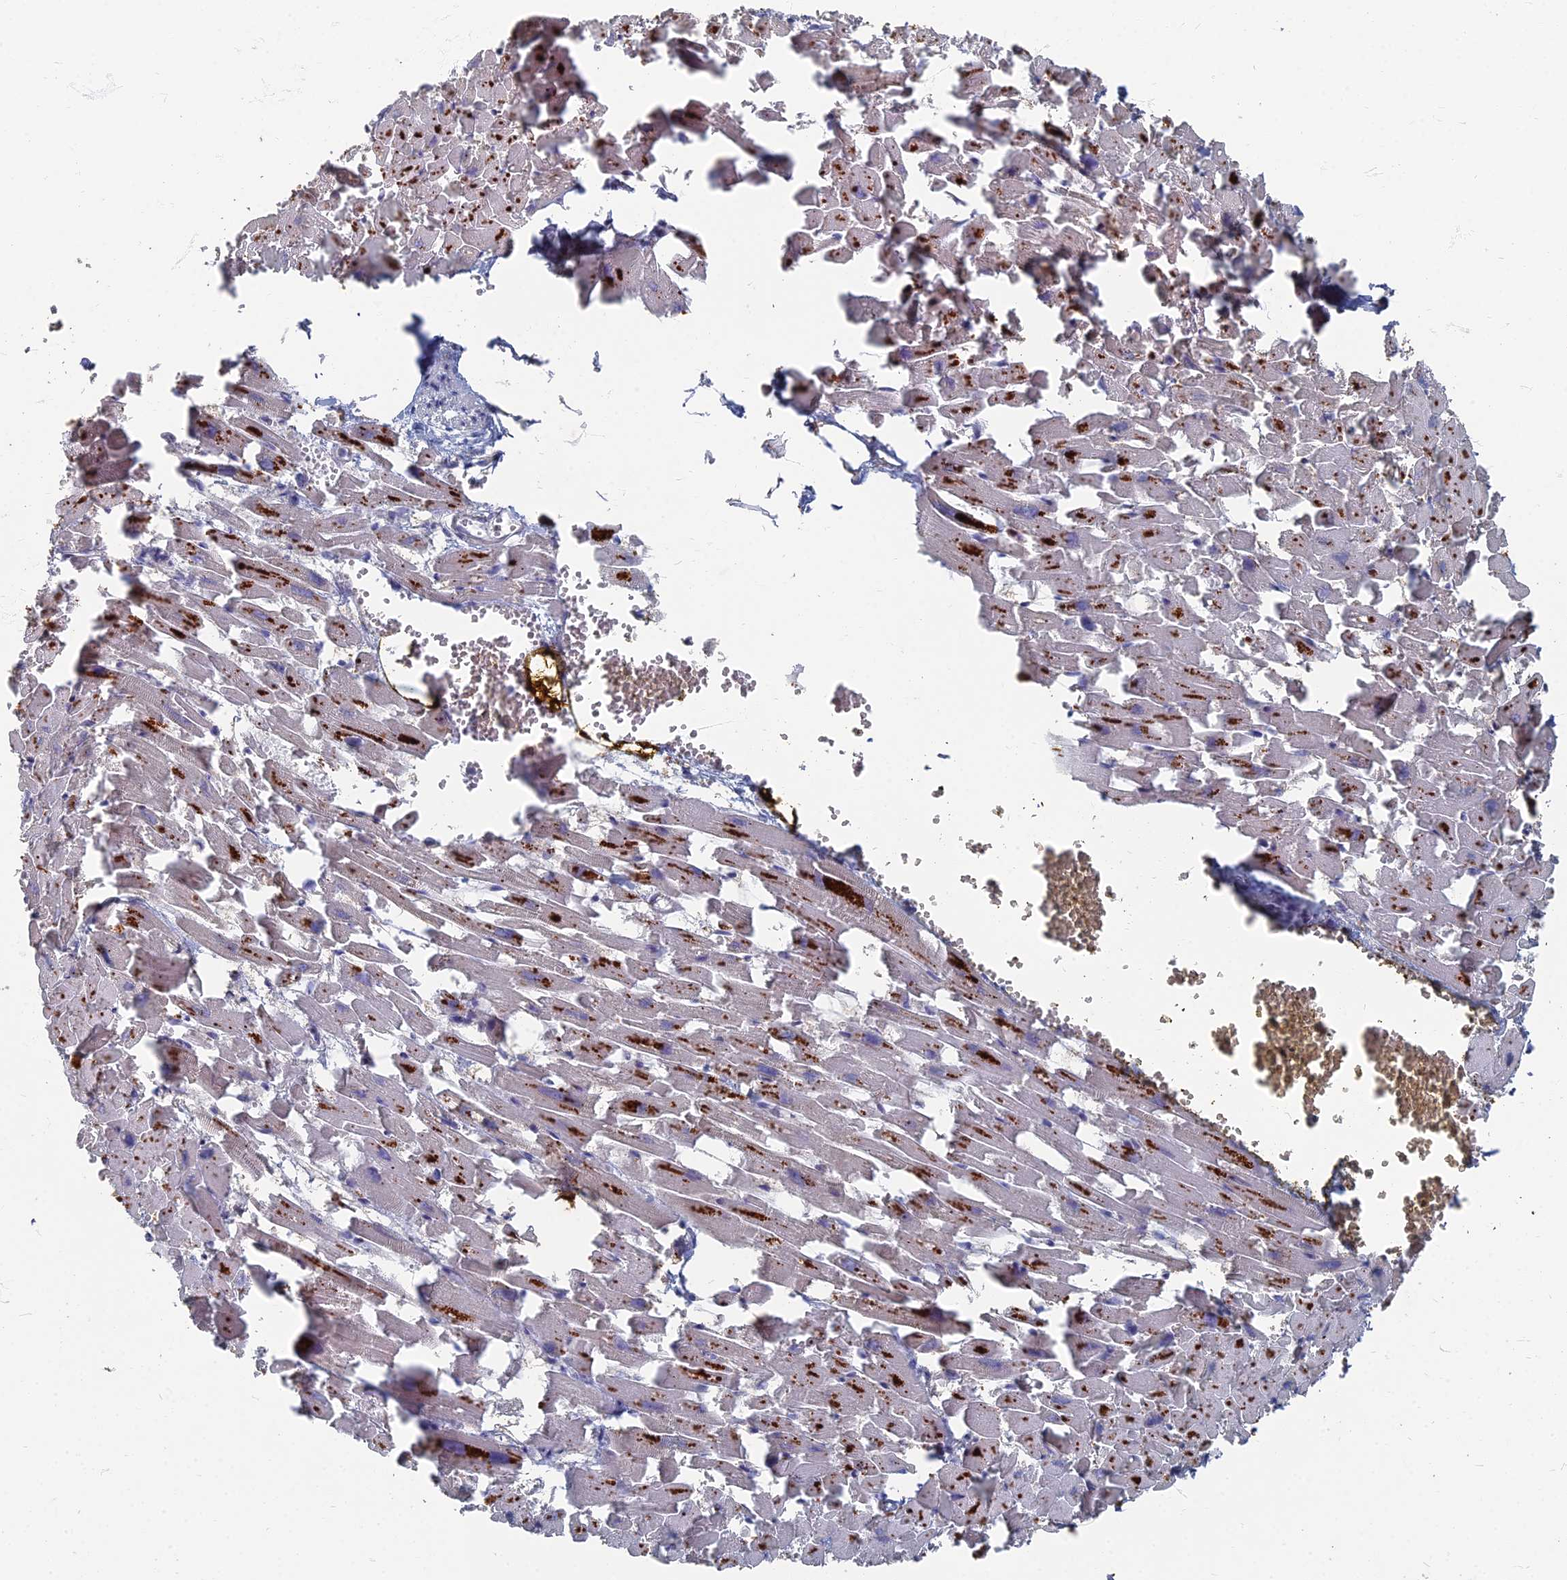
{"staining": {"intensity": "negative", "quantity": "none", "location": "none"}, "tissue": "heart muscle", "cell_type": "Cardiomyocytes", "image_type": "normal", "snomed": [{"axis": "morphology", "description": "Normal tissue, NOS"}, {"axis": "topography", "description": "Heart"}], "caption": "Immunohistochemical staining of normal human heart muscle reveals no significant expression in cardiomyocytes.", "gene": "TMEM128", "patient": {"sex": "female", "age": 64}}